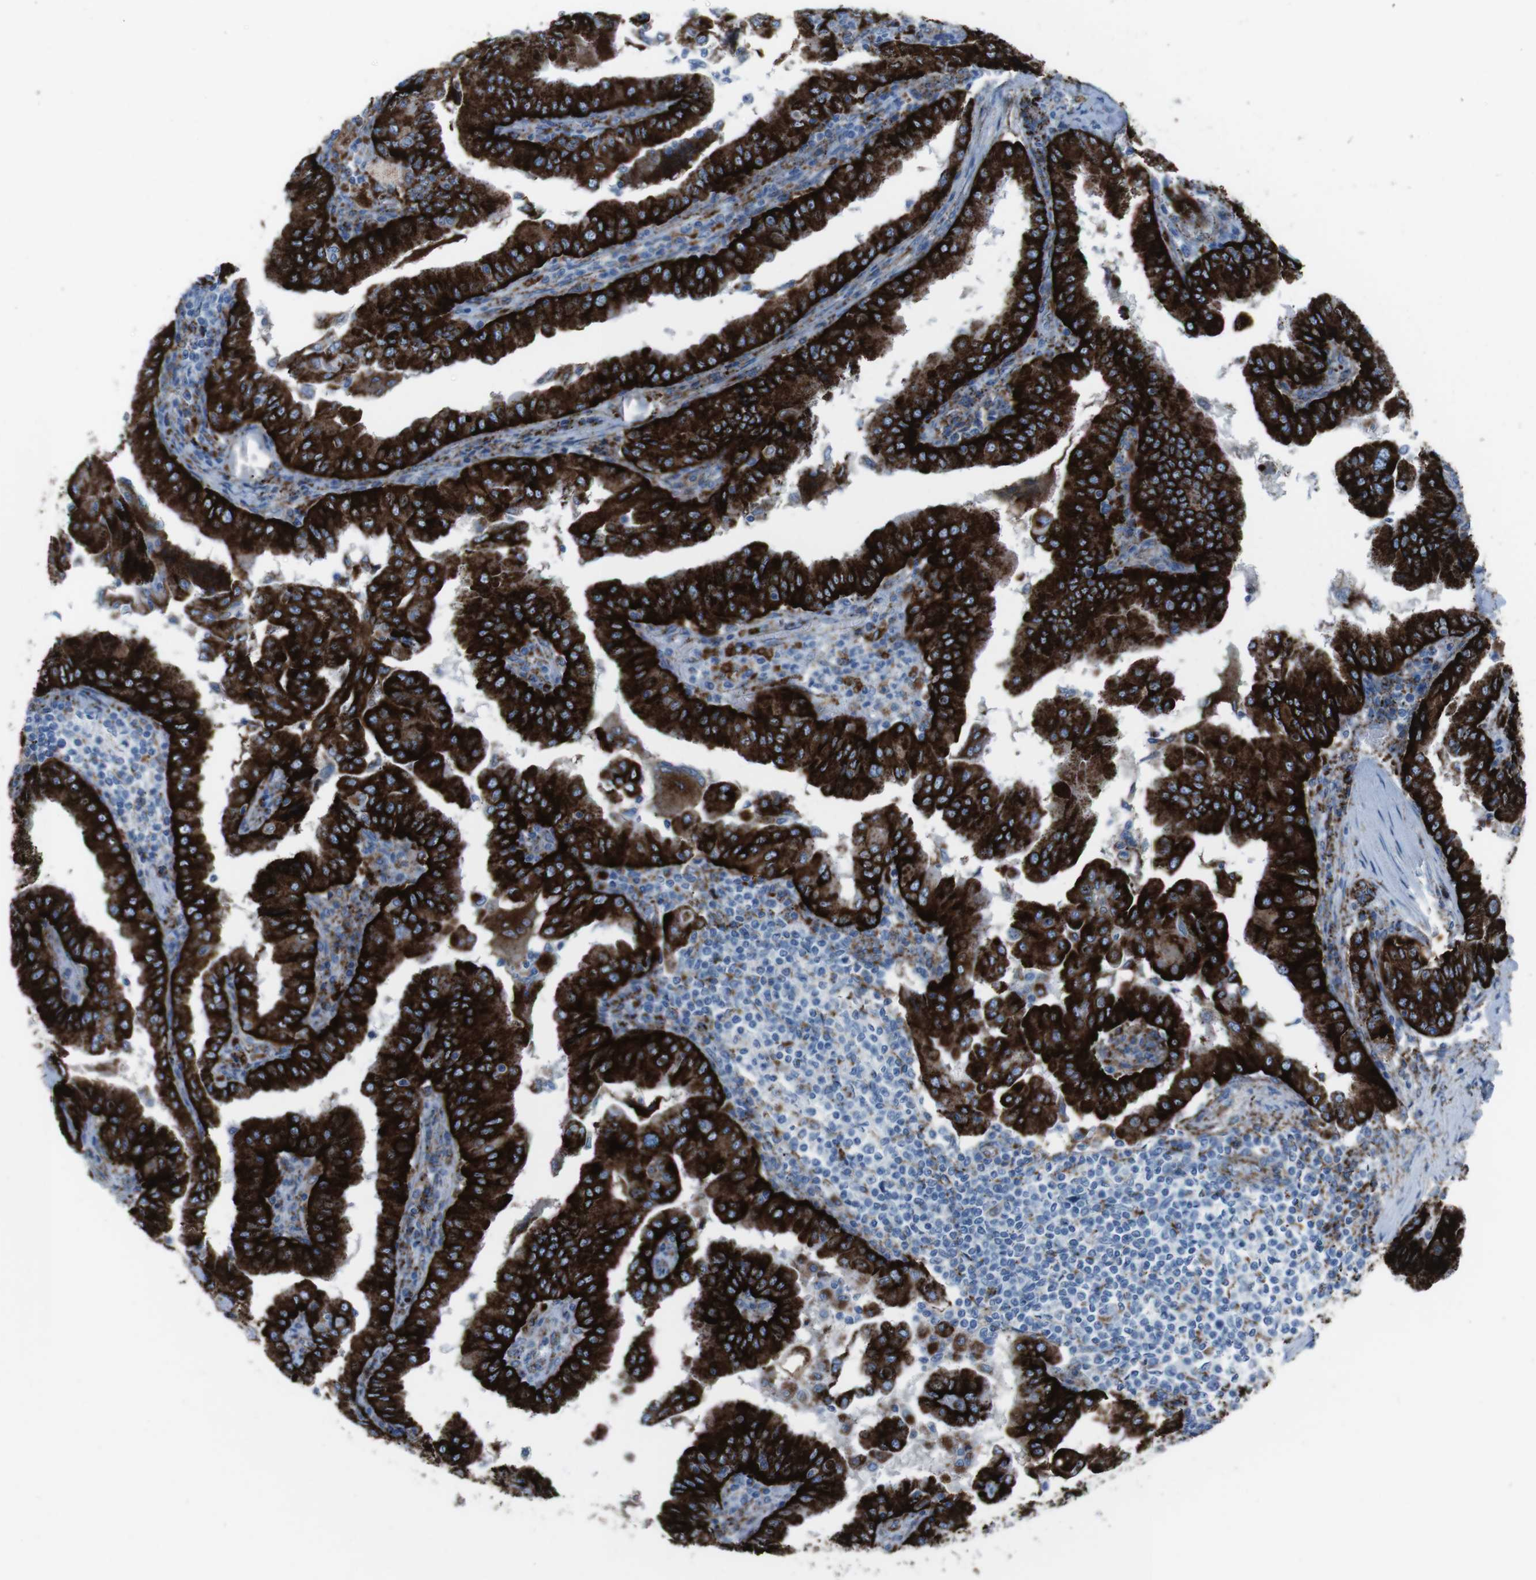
{"staining": {"intensity": "strong", "quantity": ">75%", "location": "cytoplasmic/membranous"}, "tissue": "thyroid cancer", "cell_type": "Tumor cells", "image_type": "cancer", "snomed": [{"axis": "morphology", "description": "Papillary adenocarcinoma, NOS"}, {"axis": "topography", "description": "Thyroid gland"}], "caption": "IHC micrograph of neoplastic tissue: papillary adenocarcinoma (thyroid) stained using immunohistochemistry shows high levels of strong protein expression localized specifically in the cytoplasmic/membranous of tumor cells, appearing as a cytoplasmic/membranous brown color.", "gene": "SCARB2", "patient": {"sex": "male", "age": 33}}